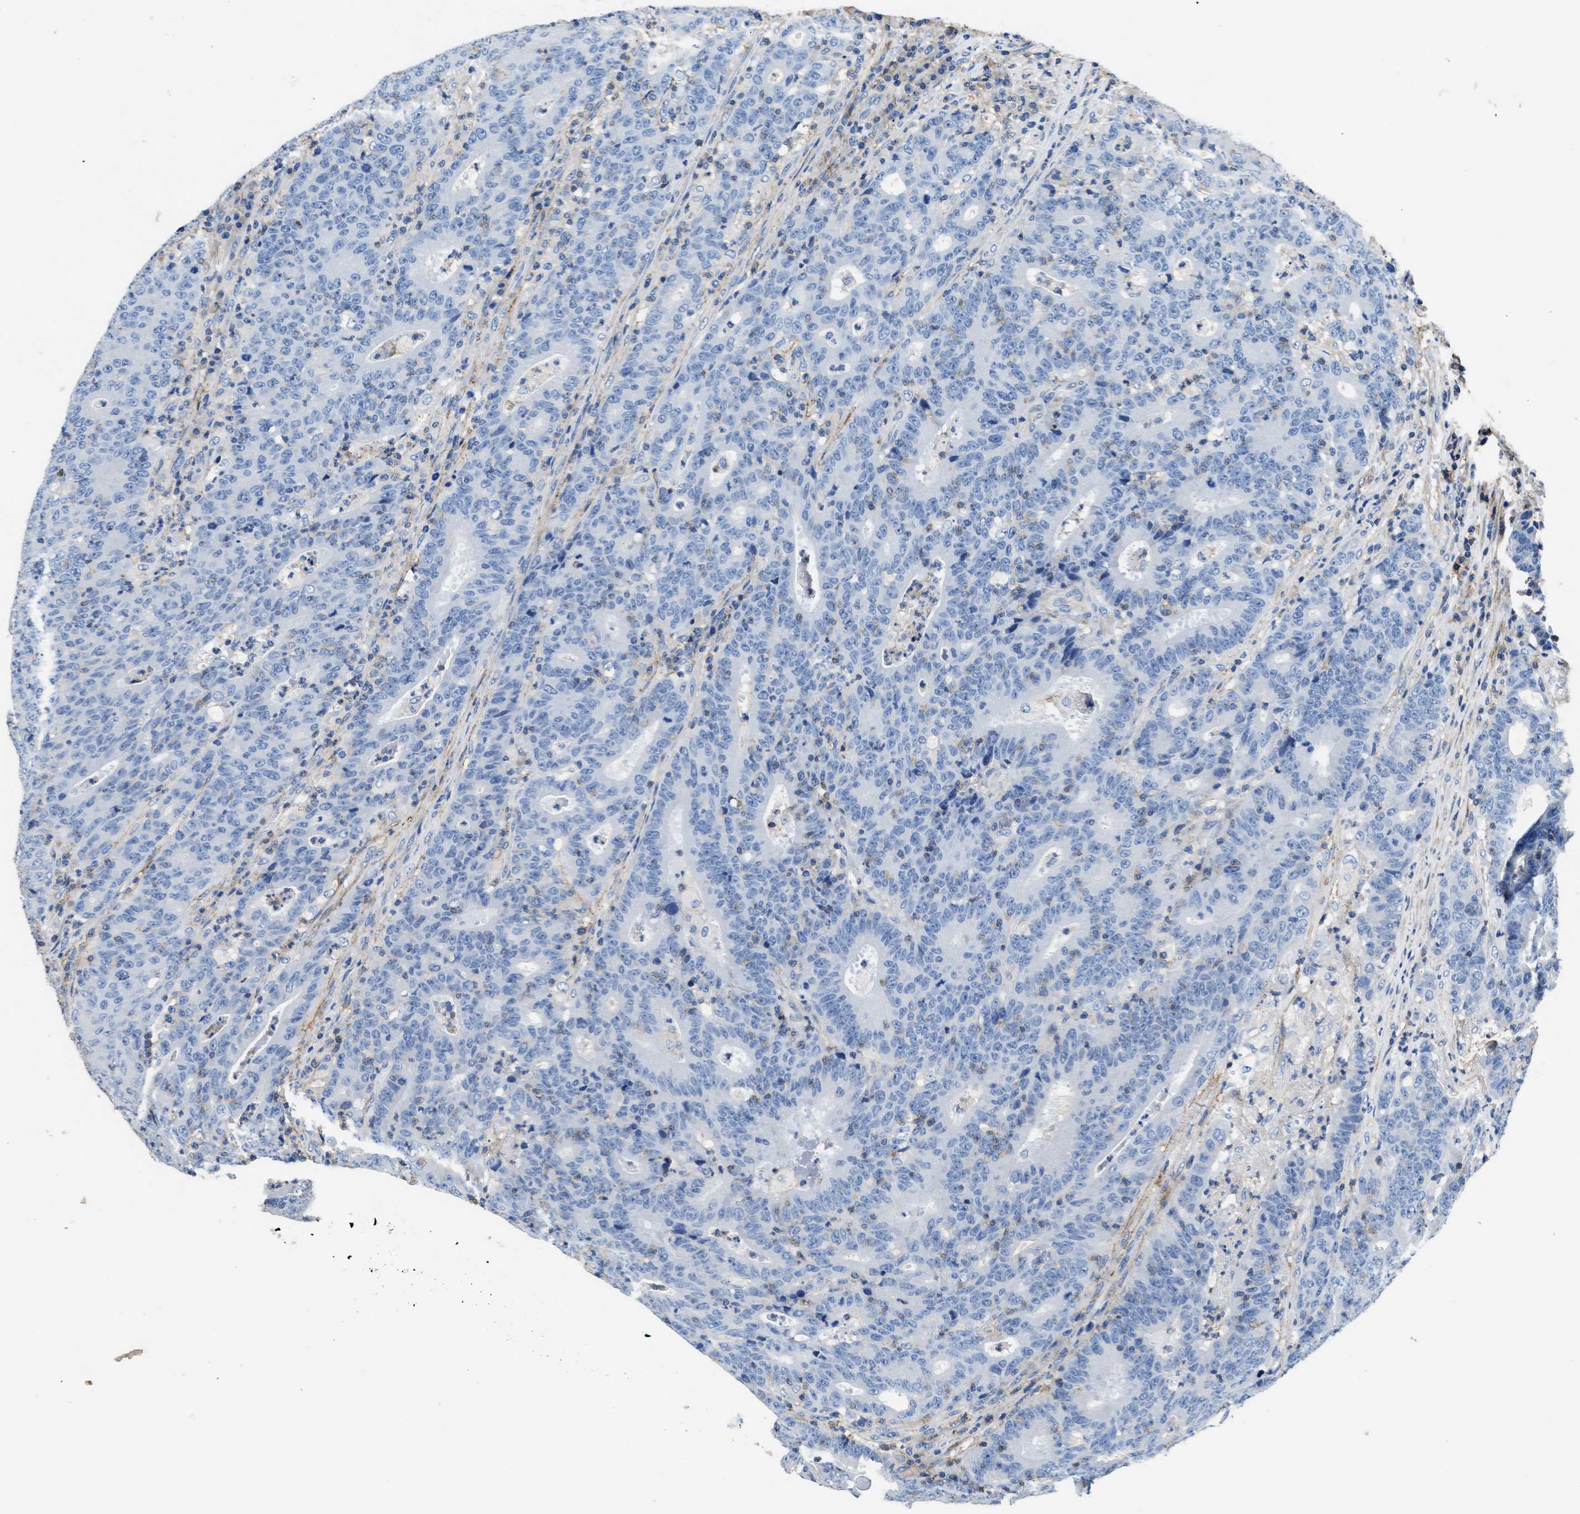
{"staining": {"intensity": "negative", "quantity": "none", "location": "none"}, "tissue": "colorectal cancer", "cell_type": "Tumor cells", "image_type": "cancer", "snomed": [{"axis": "morphology", "description": "Adenocarcinoma, NOS"}, {"axis": "topography", "description": "Colon"}], "caption": "Histopathology image shows no significant protein expression in tumor cells of colorectal adenocarcinoma.", "gene": "KCNQ4", "patient": {"sex": "female", "age": 75}}